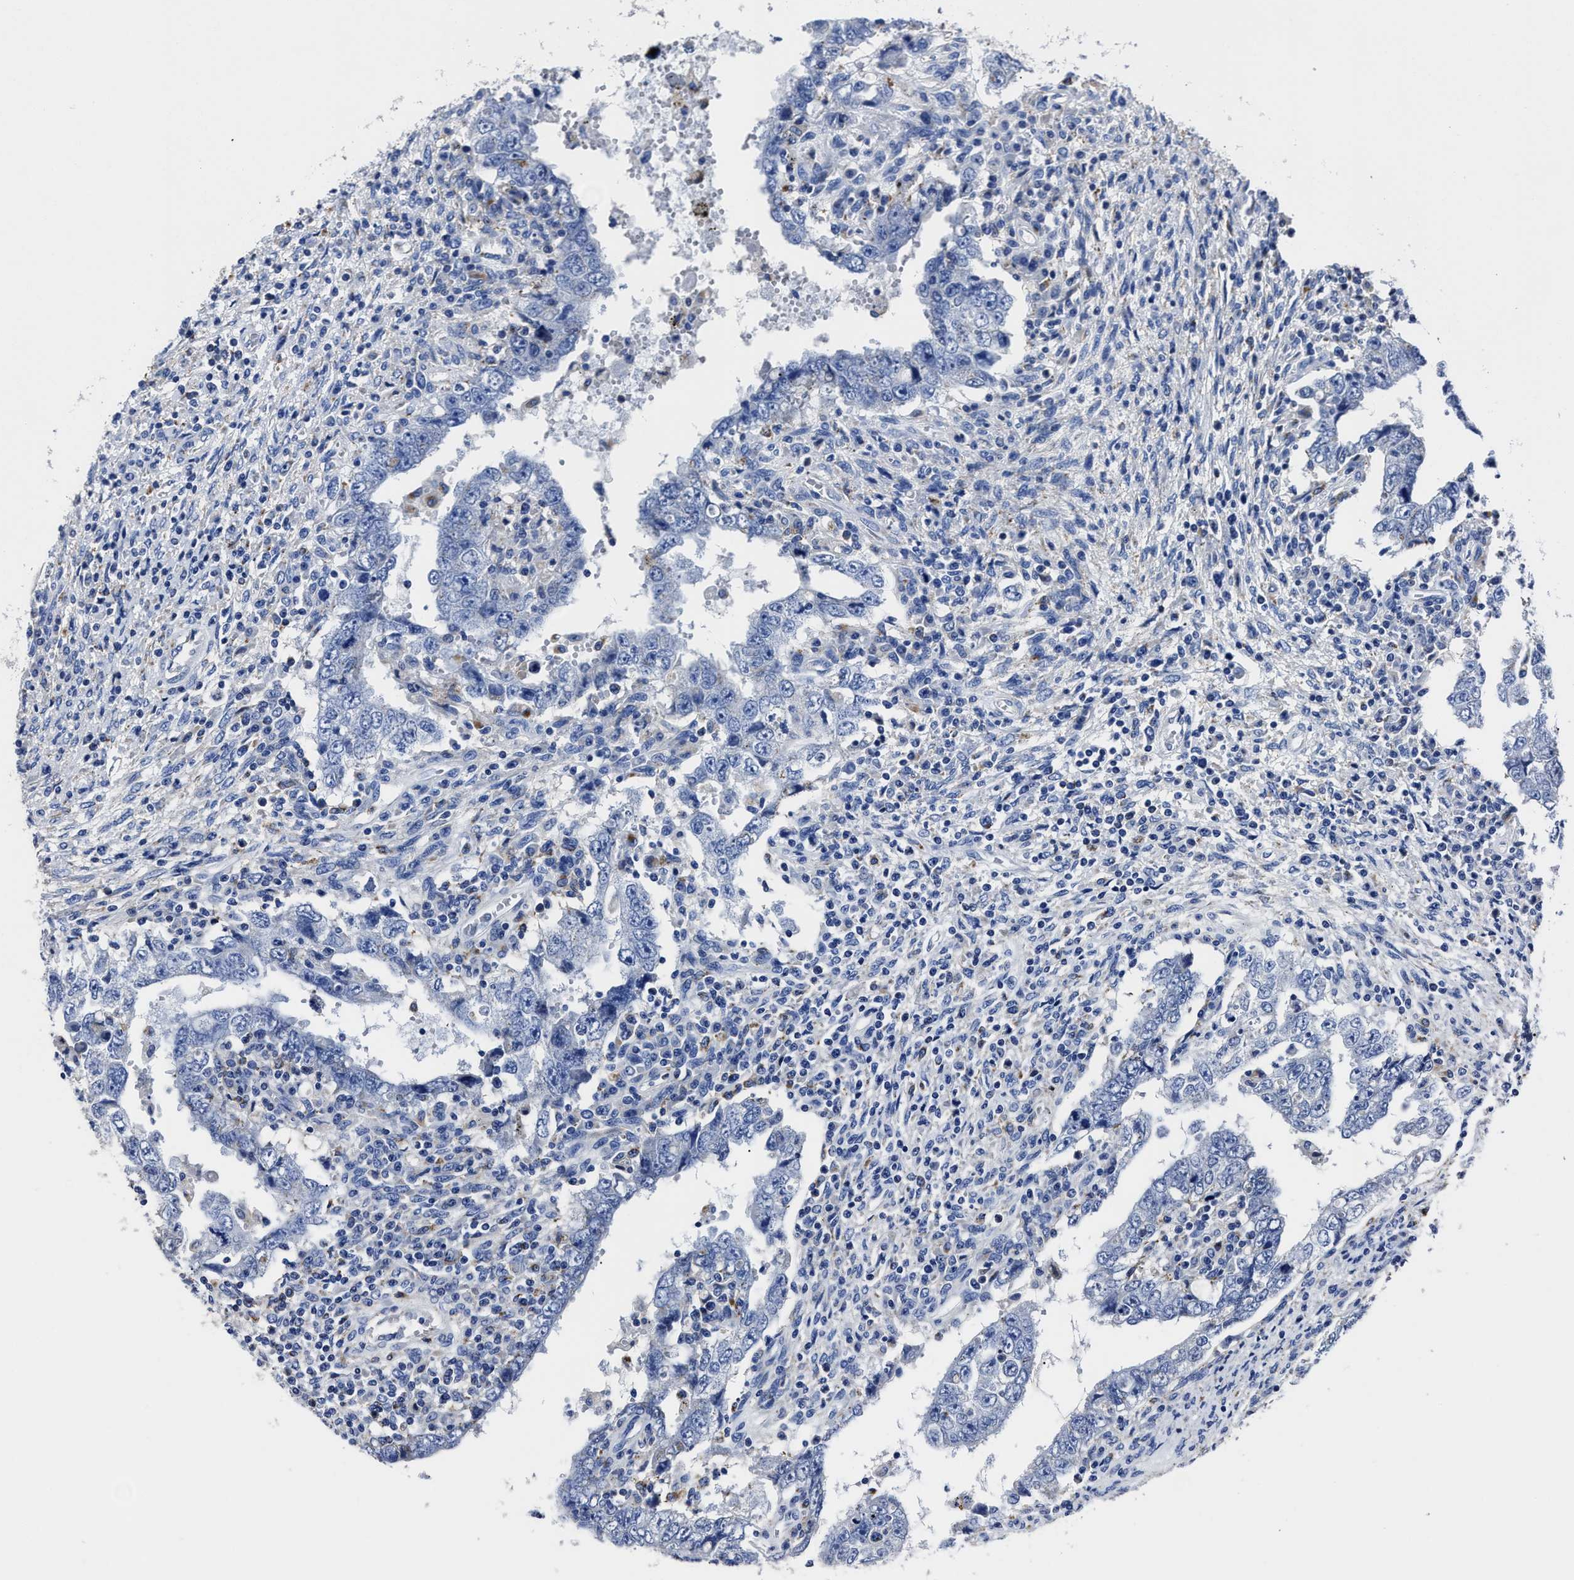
{"staining": {"intensity": "negative", "quantity": "none", "location": "none"}, "tissue": "testis cancer", "cell_type": "Tumor cells", "image_type": "cancer", "snomed": [{"axis": "morphology", "description": "Carcinoma, Embryonal, NOS"}, {"axis": "topography", "description": "Testis"}], "caption": "The IHC histopathology image has no significant positivity in tumor cells of testis cancer tissue.", "gene": "LAMTOR4", "patient": {"sex": "male", "age": 26}}